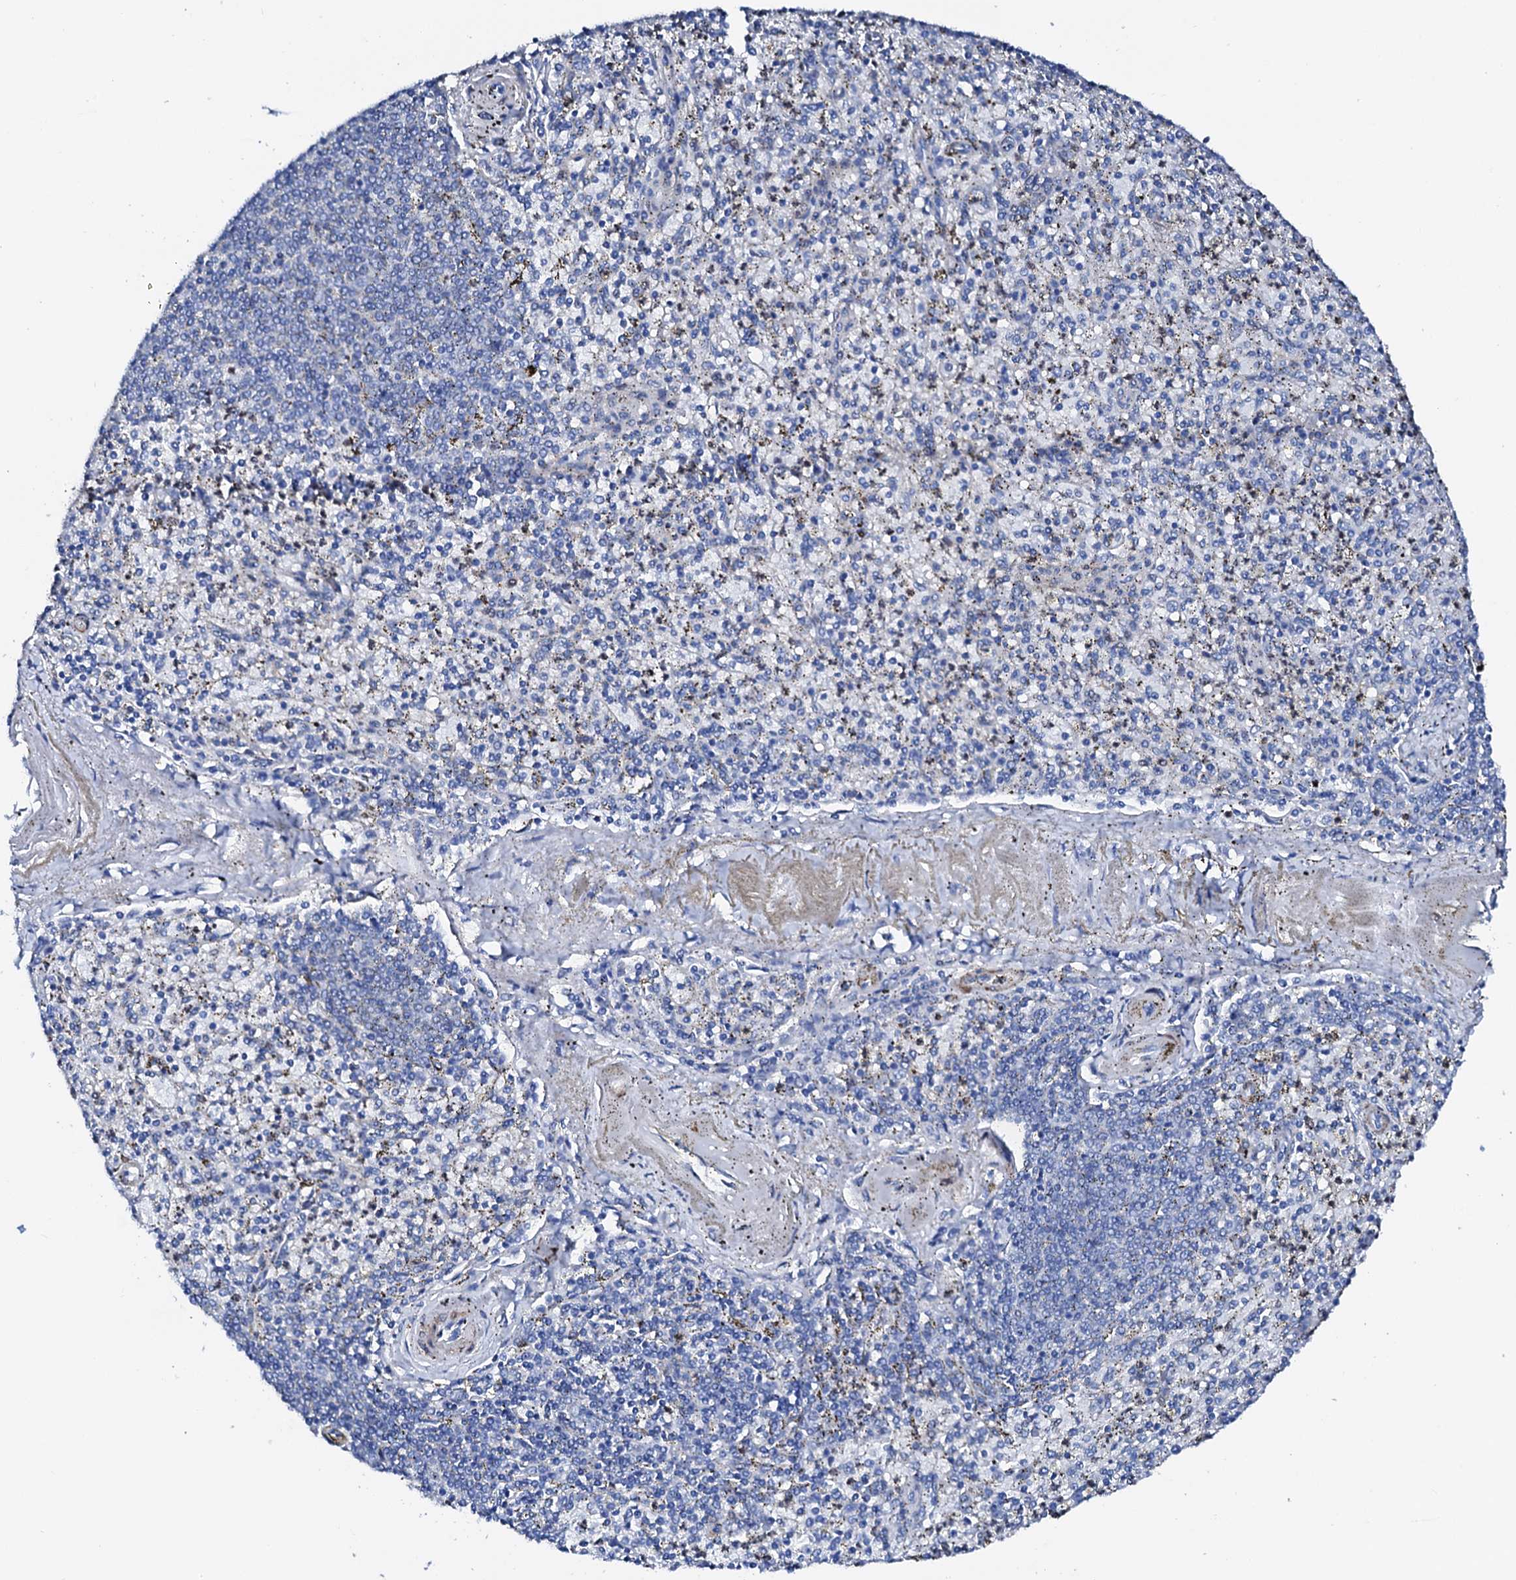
{"staining": {"intensity": "negative", "quantity": "none", "location": "none"}, "tissue": "spleen", "cell_type": "Cells in red pulp", "image_type": "normal", "snomed": [{"axis": "morphology", "description": "Normal tissue, NOS"}, {"axis": "topography", "description": "Spleen"}], "caption": "Immunohistochemistry (IHC) of unremarkable human spleen displays no staining in cells in red pulp. (Immunohistochemistry (IHC), brightfield microscopy, high magnification).", "gene": "NRIP2", "patient": {"sex": "male", "age": 72}}